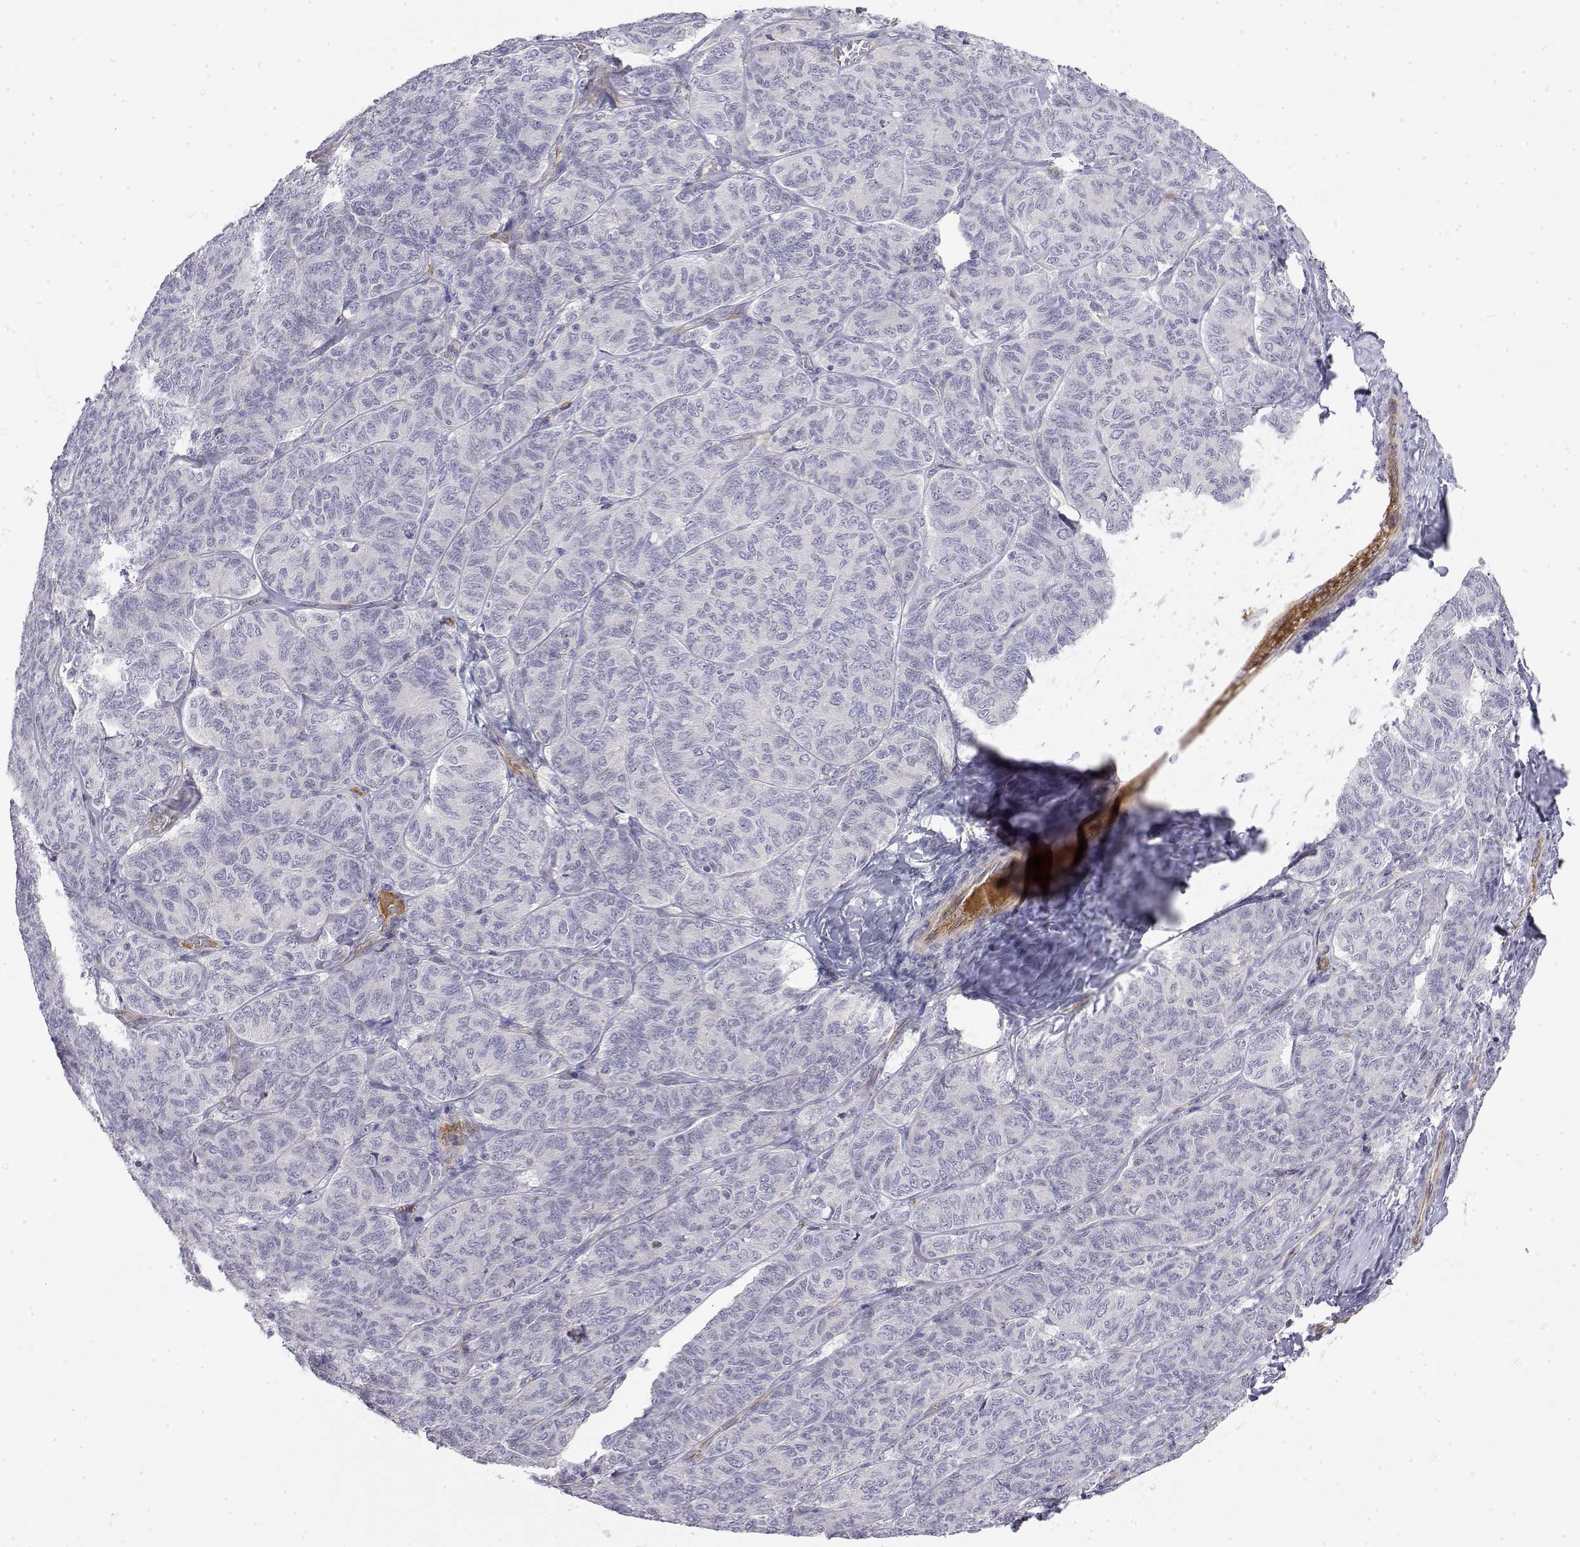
{"staining": {"intensity": "negative", "quantity": "none", "location": "none"}, "tissue": "ovarian cancer", "cell_type": "Tumor cells", "image_type": "cancer", "snomed": [{"axis": "morphology", "description": "Carcinoma, endometroid"}, {"axis": "topography", "description": "Ovary"}], "caption": "Human ovarian endometroid carcinoma stained for a protein using IHC shows no positivity in tumor cells.", "gene": "GGACT", "patient": {"sex": "female", "age": 80}}